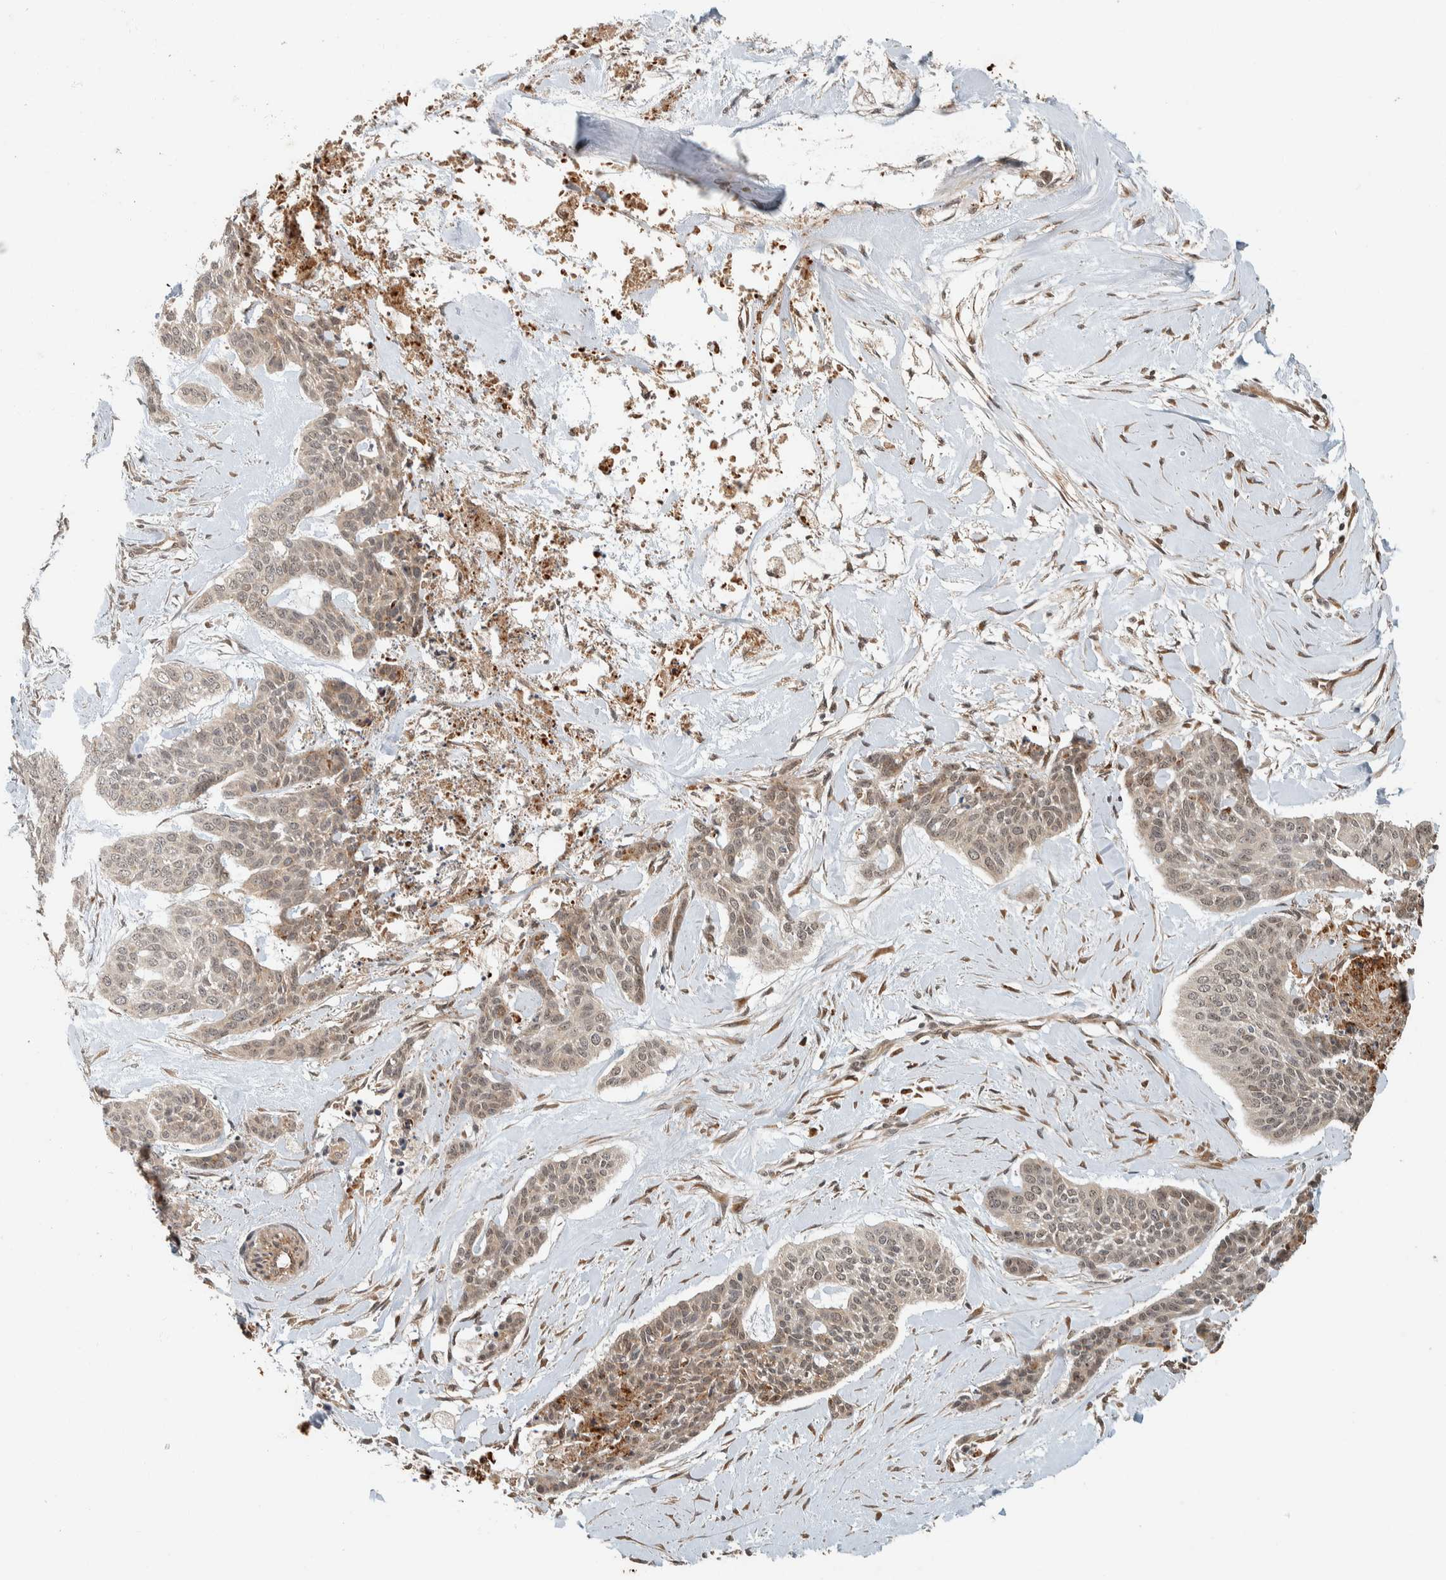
{"staining": {"intensity": "weak", "quantity": ">75%", "location": "cytoplasmic/membranous"}, "tissue": "skin cancer", "cell_type": "Tumor cells", "image_type": "cancer", "snomed": [{"axis": "morphology", "description": "Basal cell carcinoma"}, {"axis": "topography", "description": "Skin"}], "caption": "A histopathology image of human basal cell carcinoma (skin) stained for a protein reveals weak cytoplasmic/membranous brown staining in tumor cells.", "gene": "ZBTB2", "patient": {"sex": "female", "age": 64}}